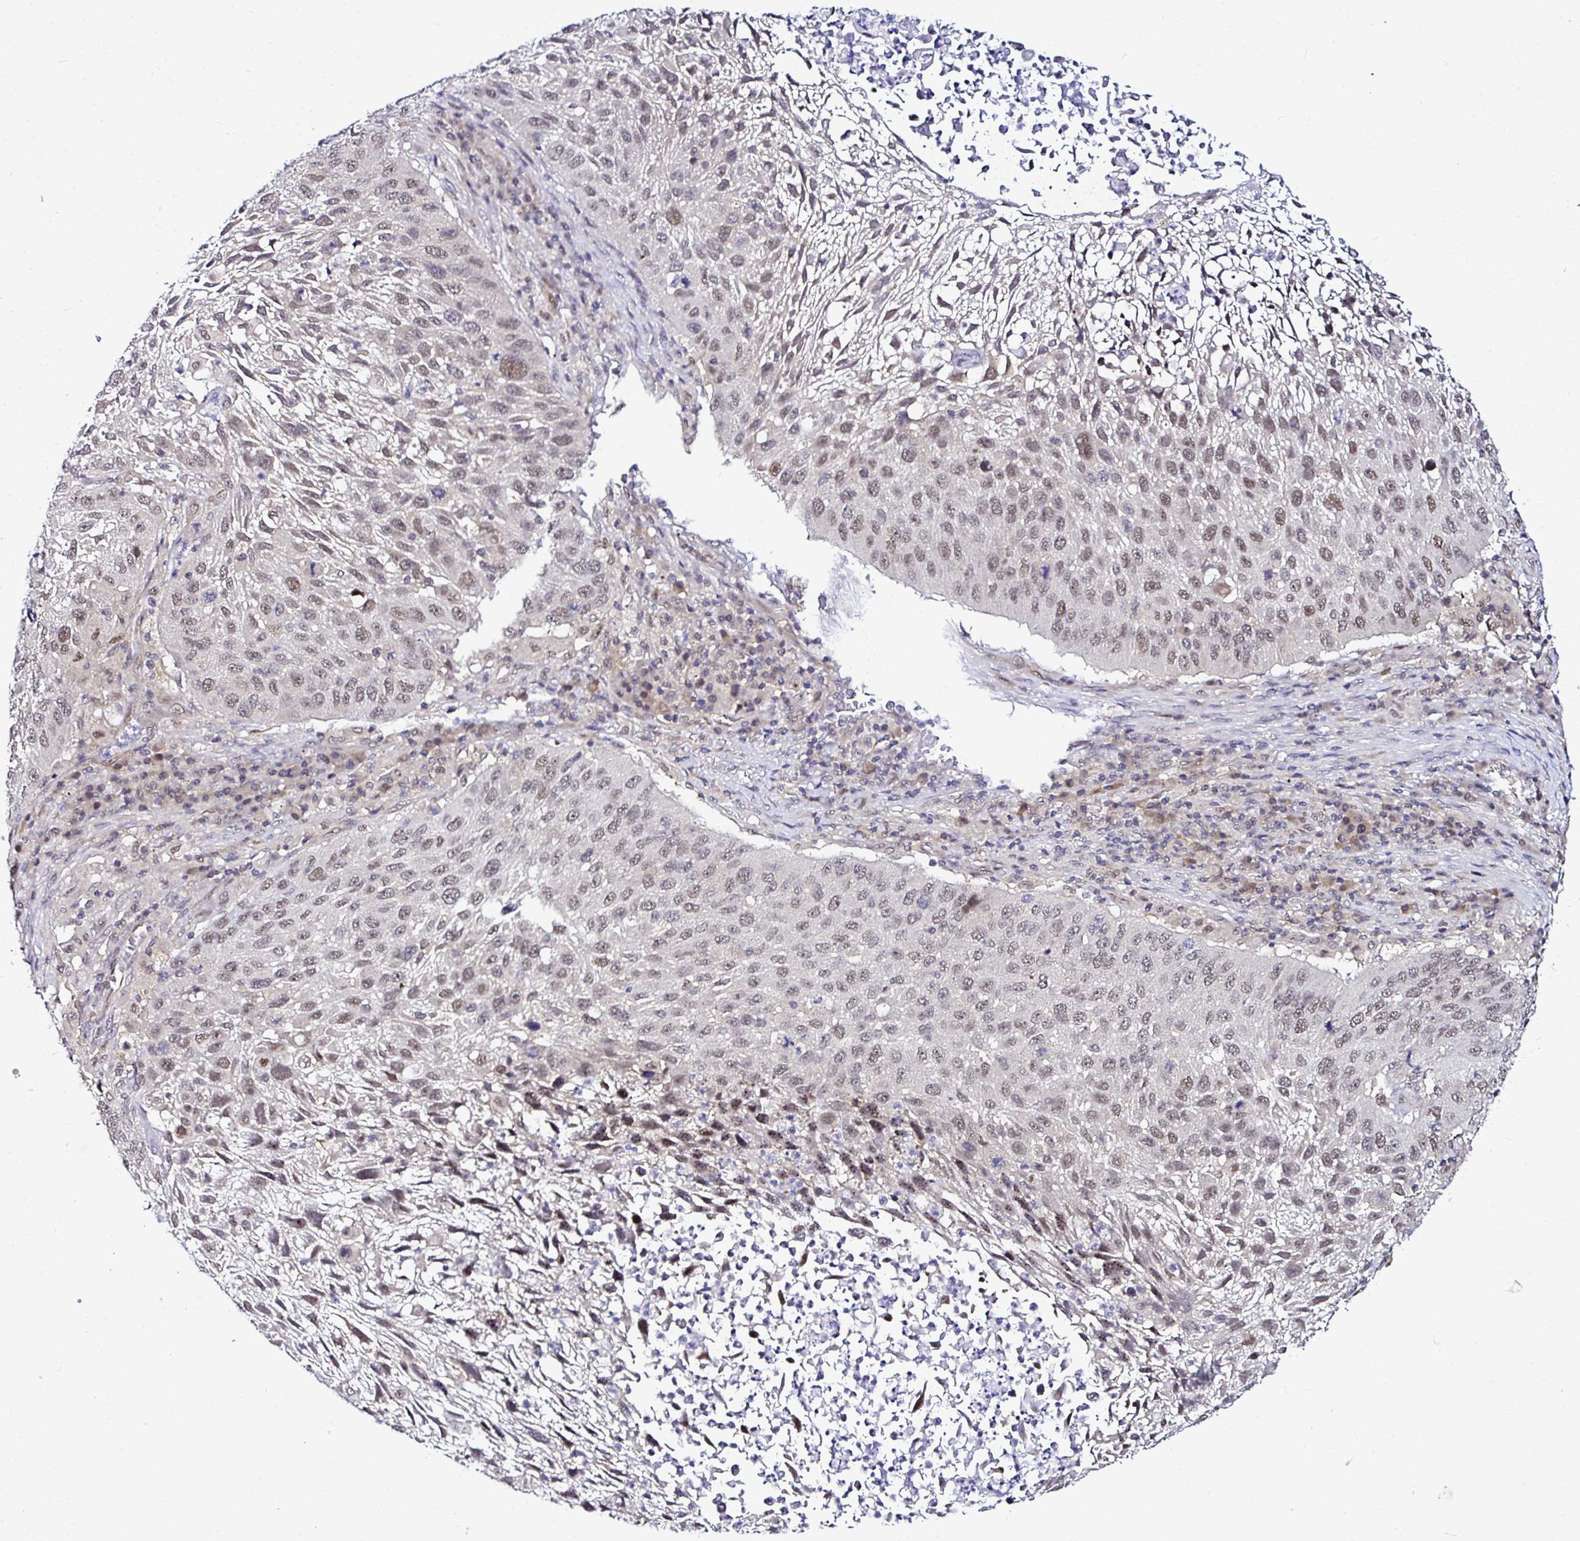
{"staining": {"intensity": "moderate", "quantity": "25%-75%", "location": "nuclear"}, "tissue": "lung cancer", "cell_type": "Tumor cells", "image_type": "cancer", "snomed": [{"axis": "morphology", "description": "Normal morphology"}, {"axis": "morphology", "description": "Squamous cell carcinoma, NOS"}, {"axis": "topography", "description": "Lymph node"}, {"axis": "topography", "description": "Lung"}], "caption": "This histopathology image exhibits IHC staining of lung squamous cell carcinoma, with medium moderate nuclear staining in approximately 25%-75% of tumor cells.", "gene": "PSMD3", "patient": {"sex": "male", "age": 67}}